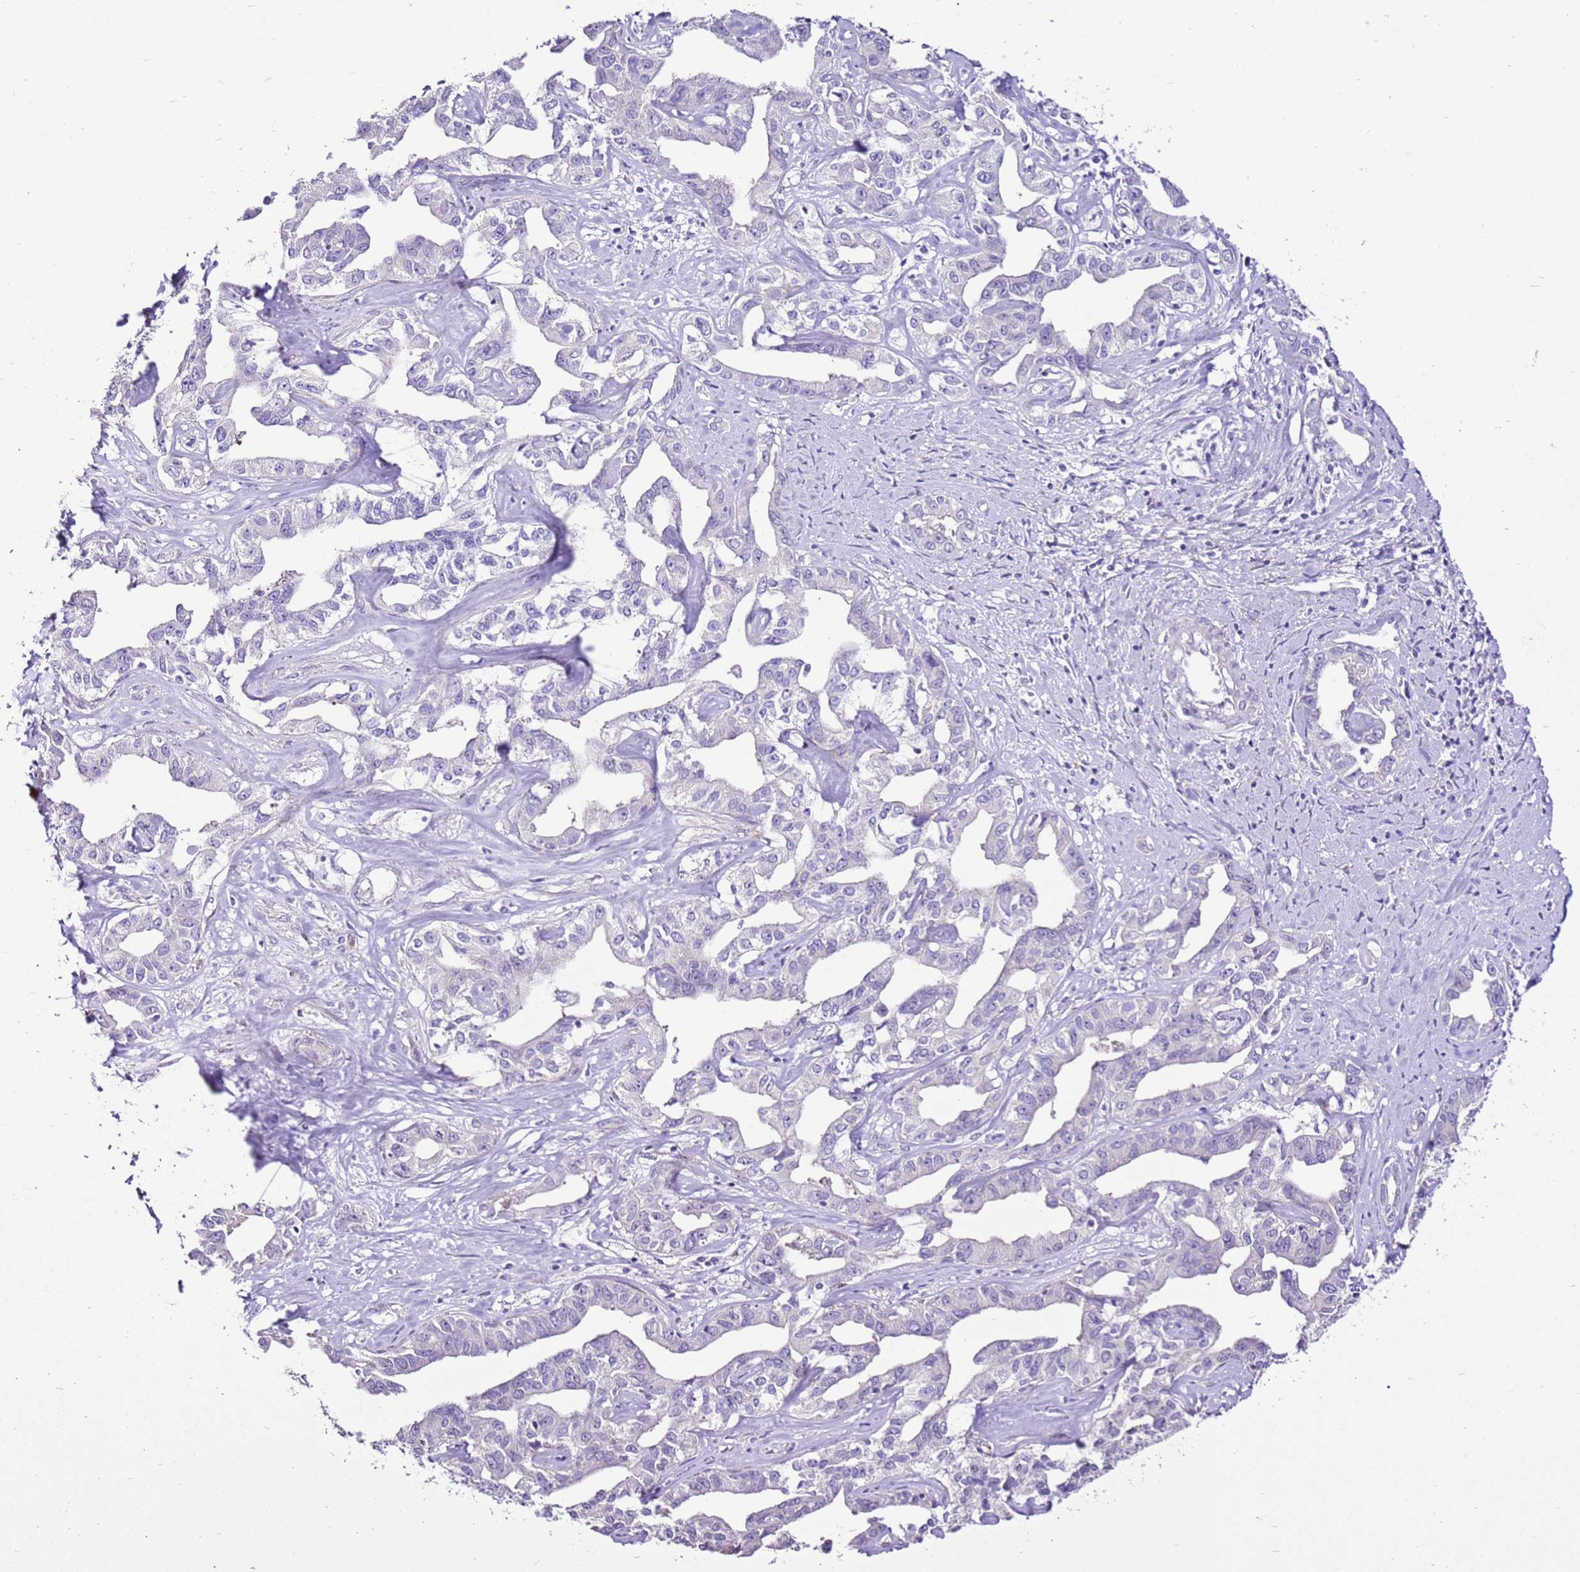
{"staining": {"intensity": "negative", "quantity": "none", "location": "none"}, "tissue": "liver cancer", "cell_type": "Tumor cells", "image_type": "cancer", "snomed": [{"axis": "morphology", "description": "Cholangiocarcinoma"}, {"axis": "topography", "description": "Liver"}], "caption": "IHC photomicrograph of neoplastic tissue: human liver cancer (cholangiocarcinoma) stained with DAB (3,3'-diaminobenzidine) displays no significant protein staining in tumor cells. Nuclei are stained in blue.", "gene": "SLC38A5", "patient": {"sex": "male", "age": 59}}